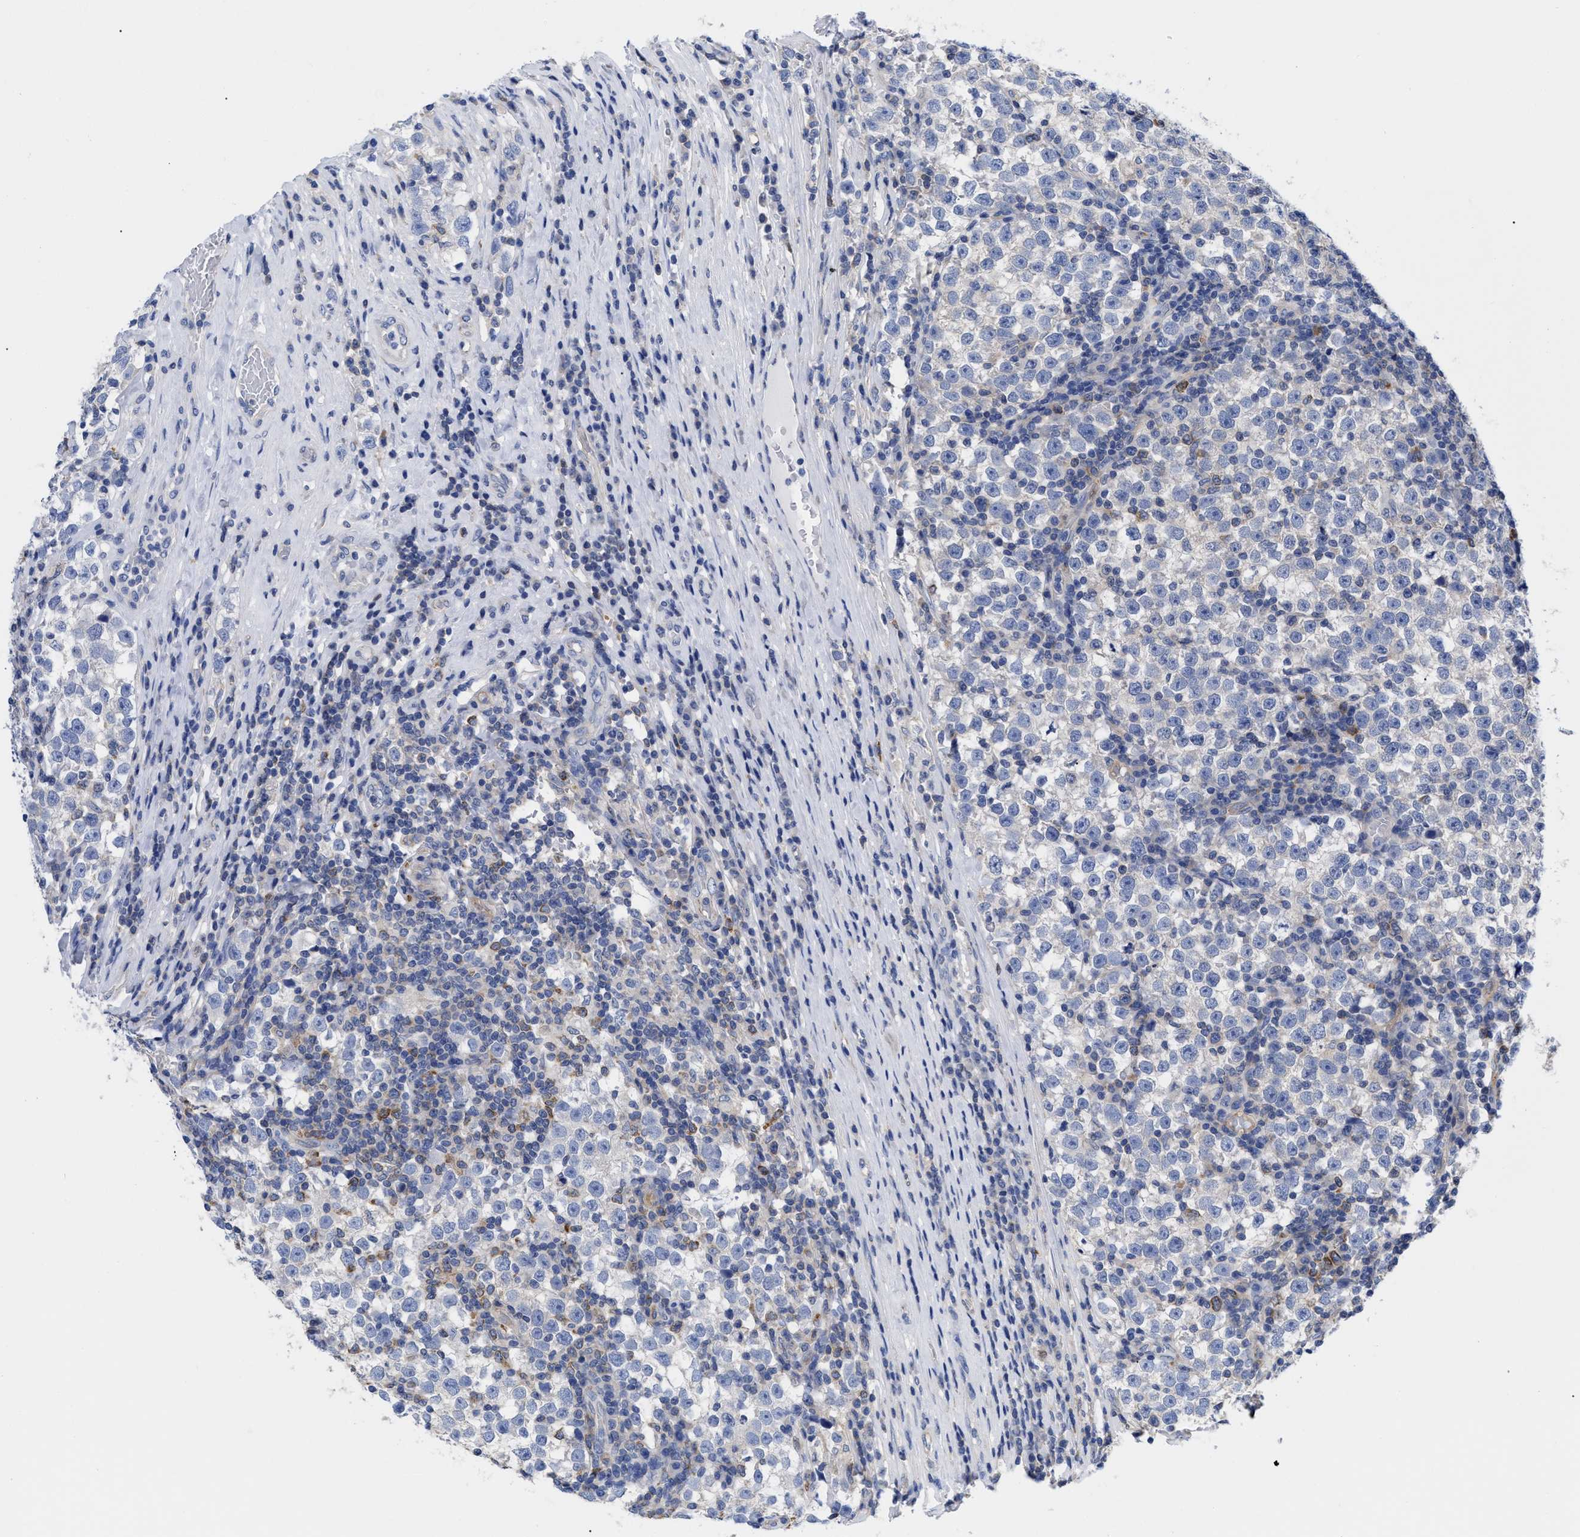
{"staining": {"intensity": "negative", "quantity": "none", "location": "none"}, "tissue": "testis cancer", "cell_type": "Tumor cells", "image_type": "cancer", "snomed": [{"axis": "morphology", "description": "Normal tissue, NOS"}, {"axis": "morphology", "description": "Seminoma, NOS"}, {"axis": "topography", "description": "Testis"}], "caption": "The photomicrograph displays no staining of tumor cells in testis seminoma.", "gene": "IRAG2", "patient": {"sex": "male", "age": 43}}